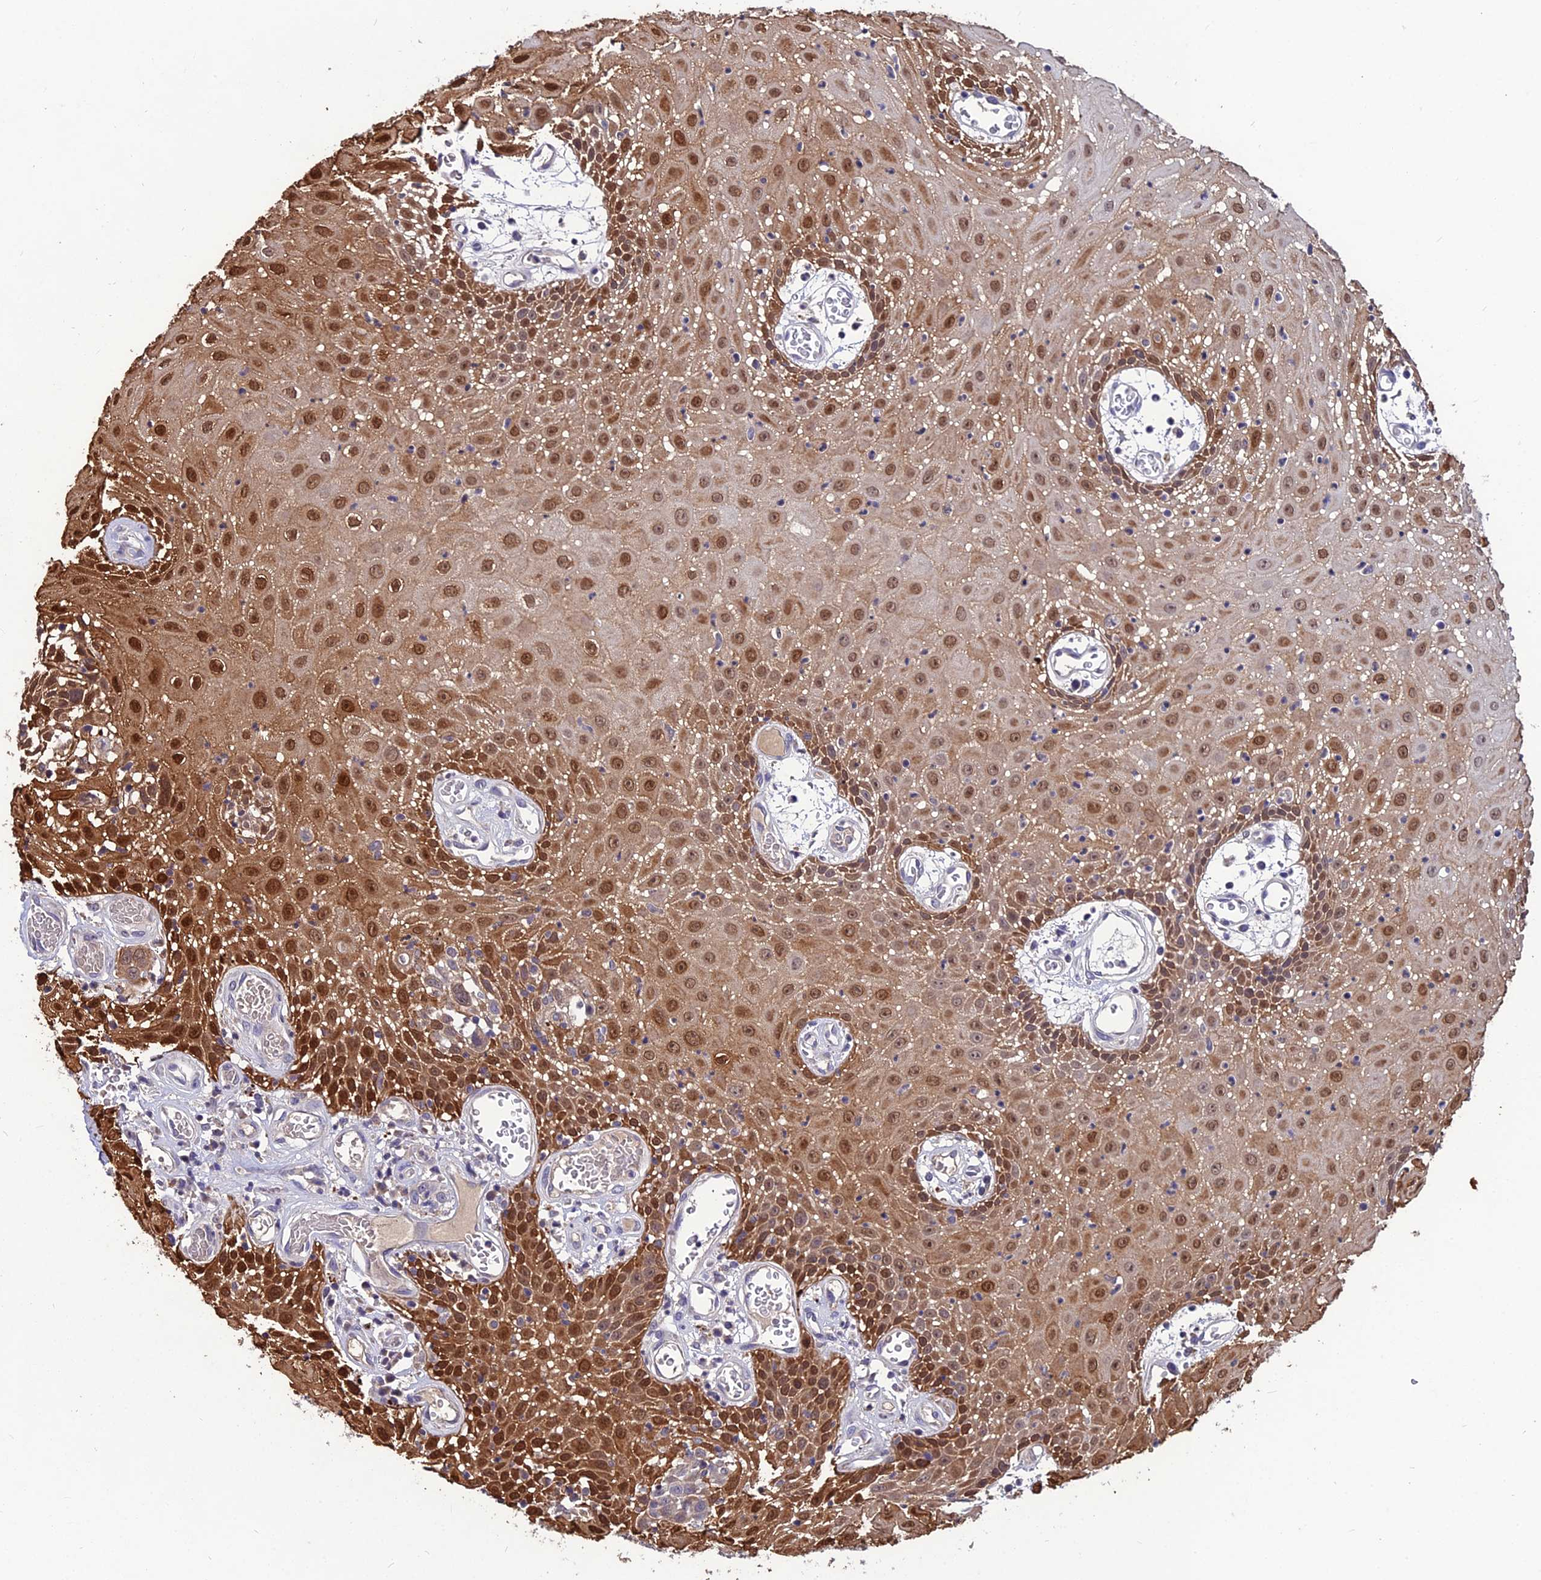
{"staining": {"intensity": "strong", "quantity": ">75%", "location": "cytoplasmic/membranous,nuclear"}, "tissue": "oral mucosa", "cell_type": "Squamous epithelial cells", "image_type": "normal", "snomed": [{"axis": "morphology", "description": "Normal tissue, NOS"}, {"axis": "topography", "description": "Skeletal muscle"}, {"axis": "topography", "description": "Oral tissue"}, {"axis": "topography", "description": "Salivary gland"}, {"axis": "topography", "description": "Peripheral nerve tissue"}], "caption": "Protein staining demonstrates strong cytoplasmic/membranous,nuclear positivity in about >75% of squamous epithelial cells in unremarkable oral mucosa.", "gene": "LGALS7", "patient": {"sex": "male", "age": 54}}